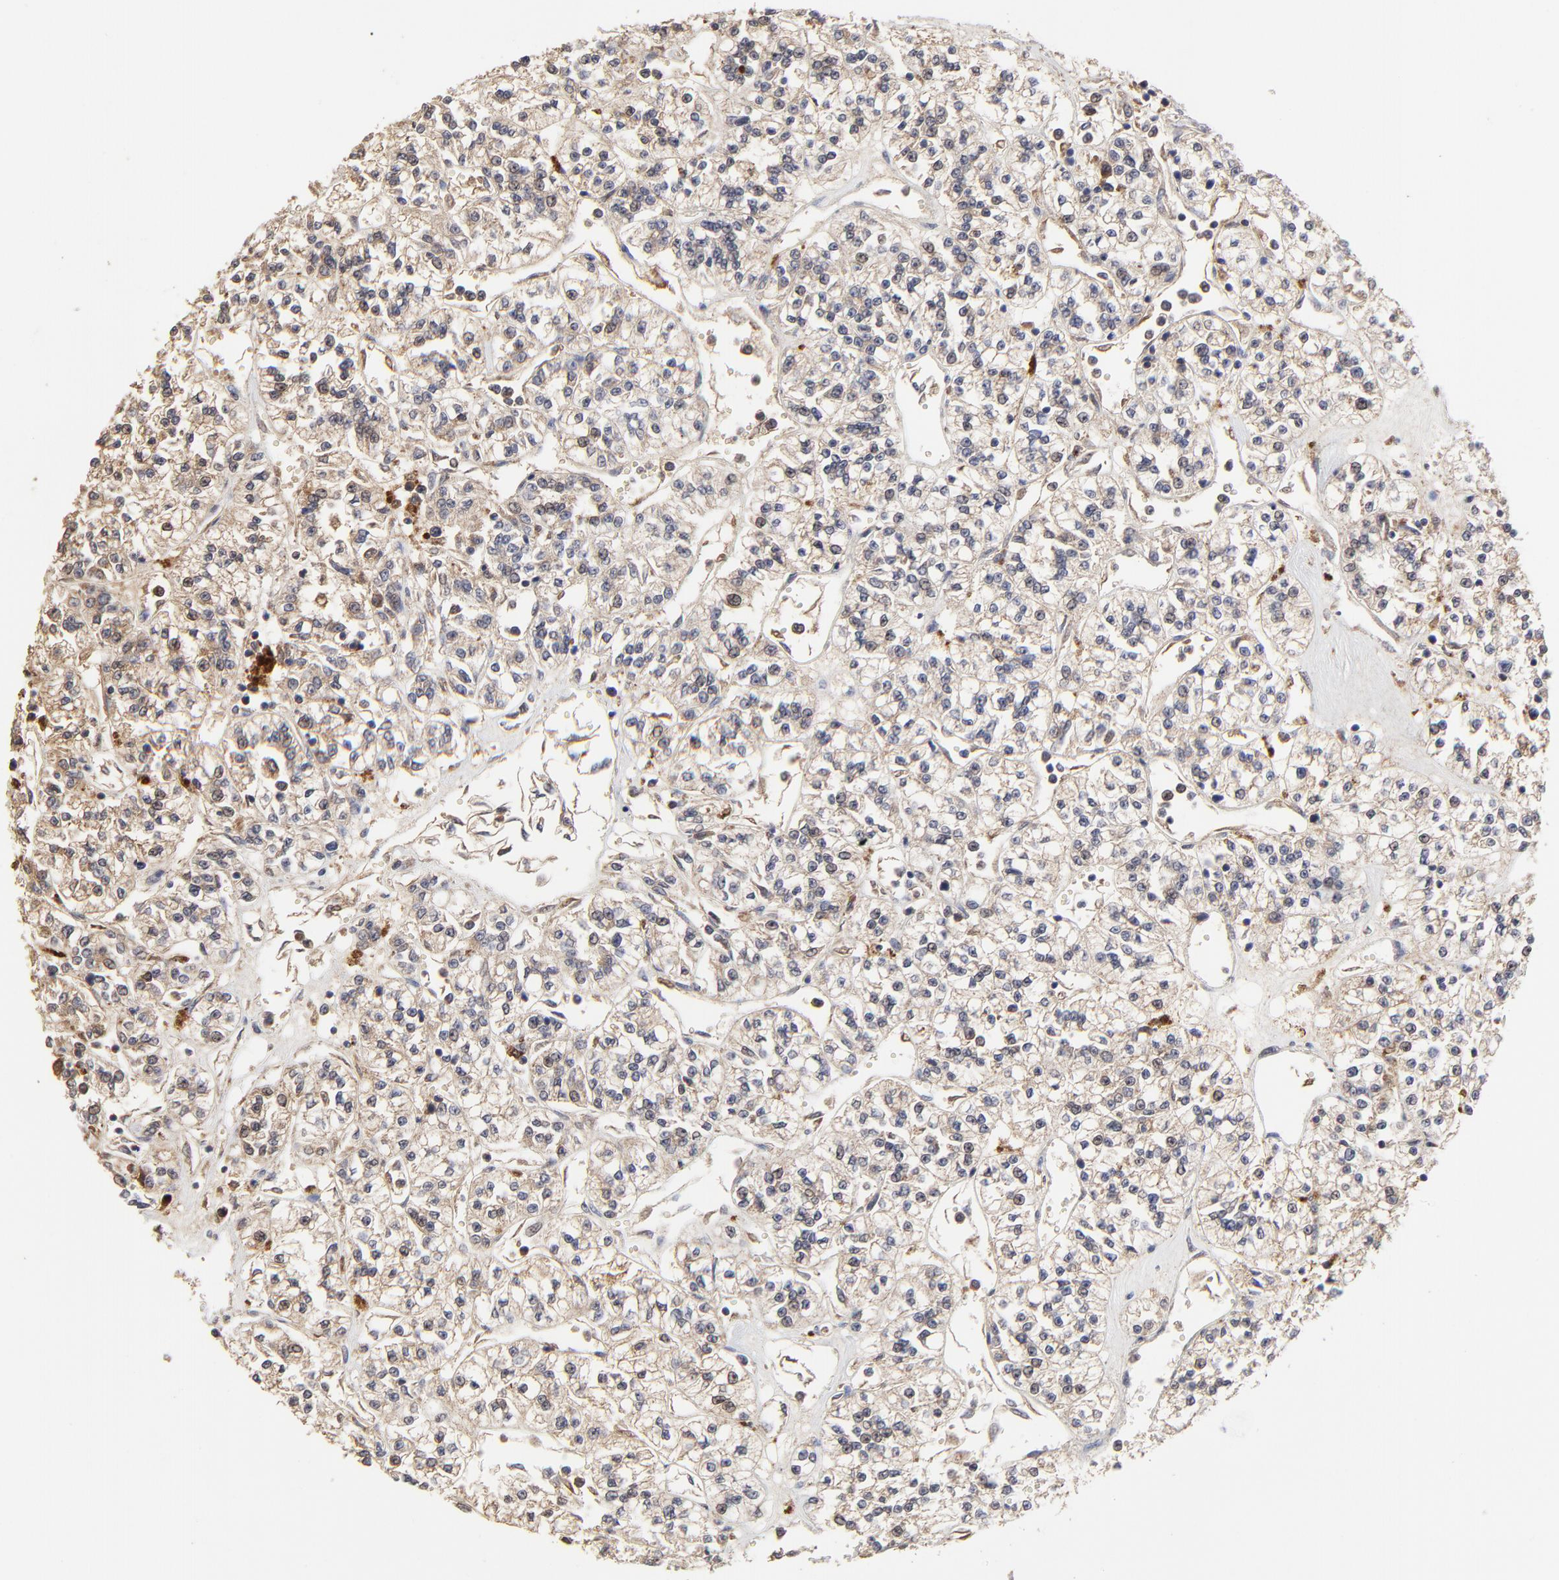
{"staining": {"intensity": "weak", "quantity": ">75%", "location": "cytoplasmic/membranous"}, "tissue": "renal cancer", "cell_type": "Tumor cells", "image_type": "cancer", "snomed": [{"axis": "morphology", "description": "Adenocarcinoma, NOS"}, {"axis": "topography", "description": "Kidney"}], "caption": "Protein staining displays weak cytoplasmic/membranous staining in approximately >75% of tumor cells in renal cancer (adenocarcinoma).", "gene": "LGALS3", "patient": {"sex": "female", "age": 76}}